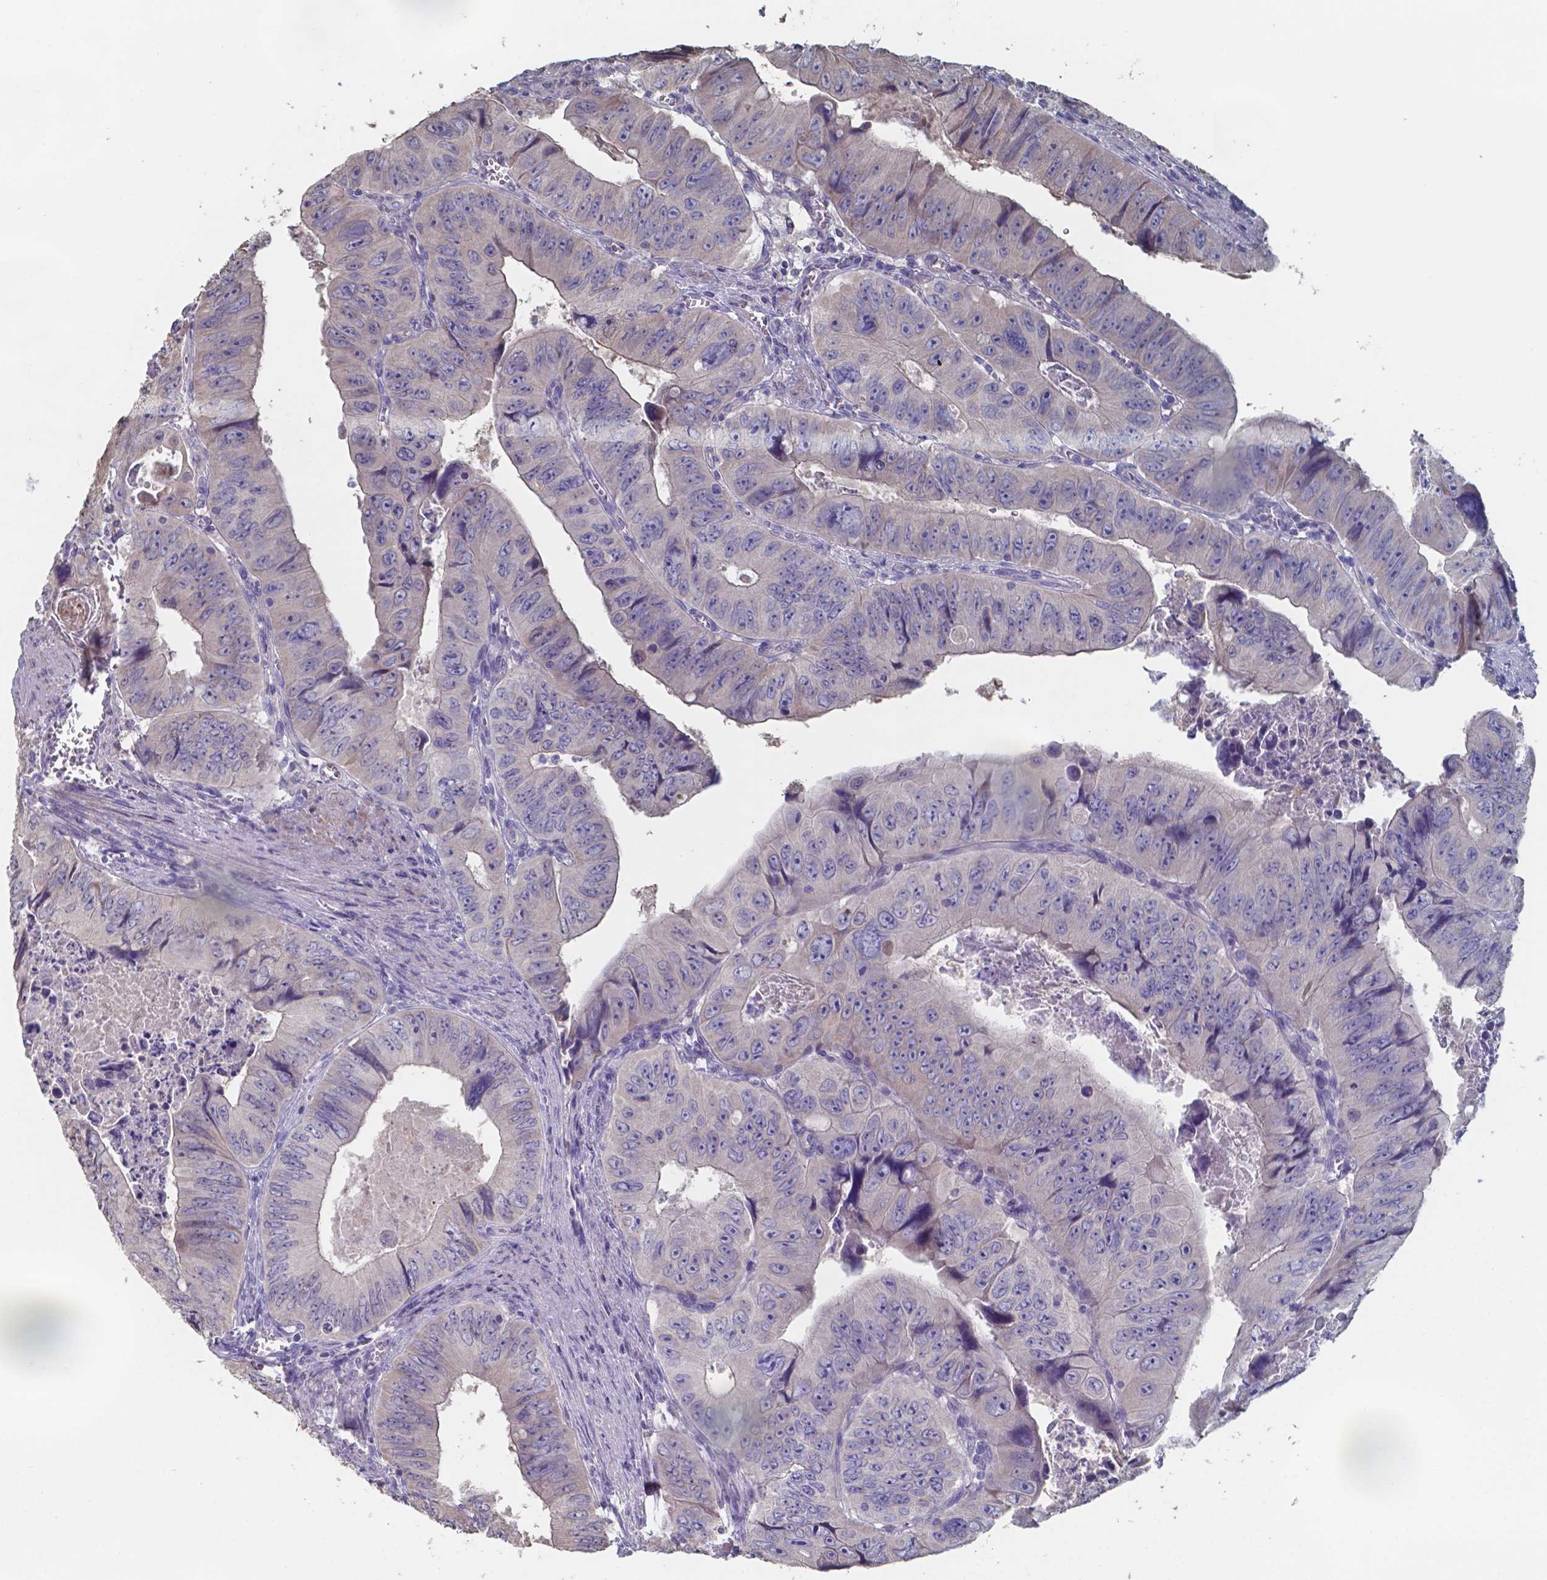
{"staining": {"intensity": "weak", "quantity": "<25%", "location": "cytoplasmic/membranous"}, "tissue": "colorectal cancer", "cell_type": "Tumor cells", "image_type": "cancer", "snomed": [{"axis": "morphology", "description": "Adenocarcinoma, NOS"}, {"axis": "topography", "description": "Colon"}], "caption": "This is an immunohistochemistry image of human colorectal adenocarcinoma. There is no expression in tumor cells.", "gene": "FOXJ1", "patient": {"sex": "female", "age": 84}}